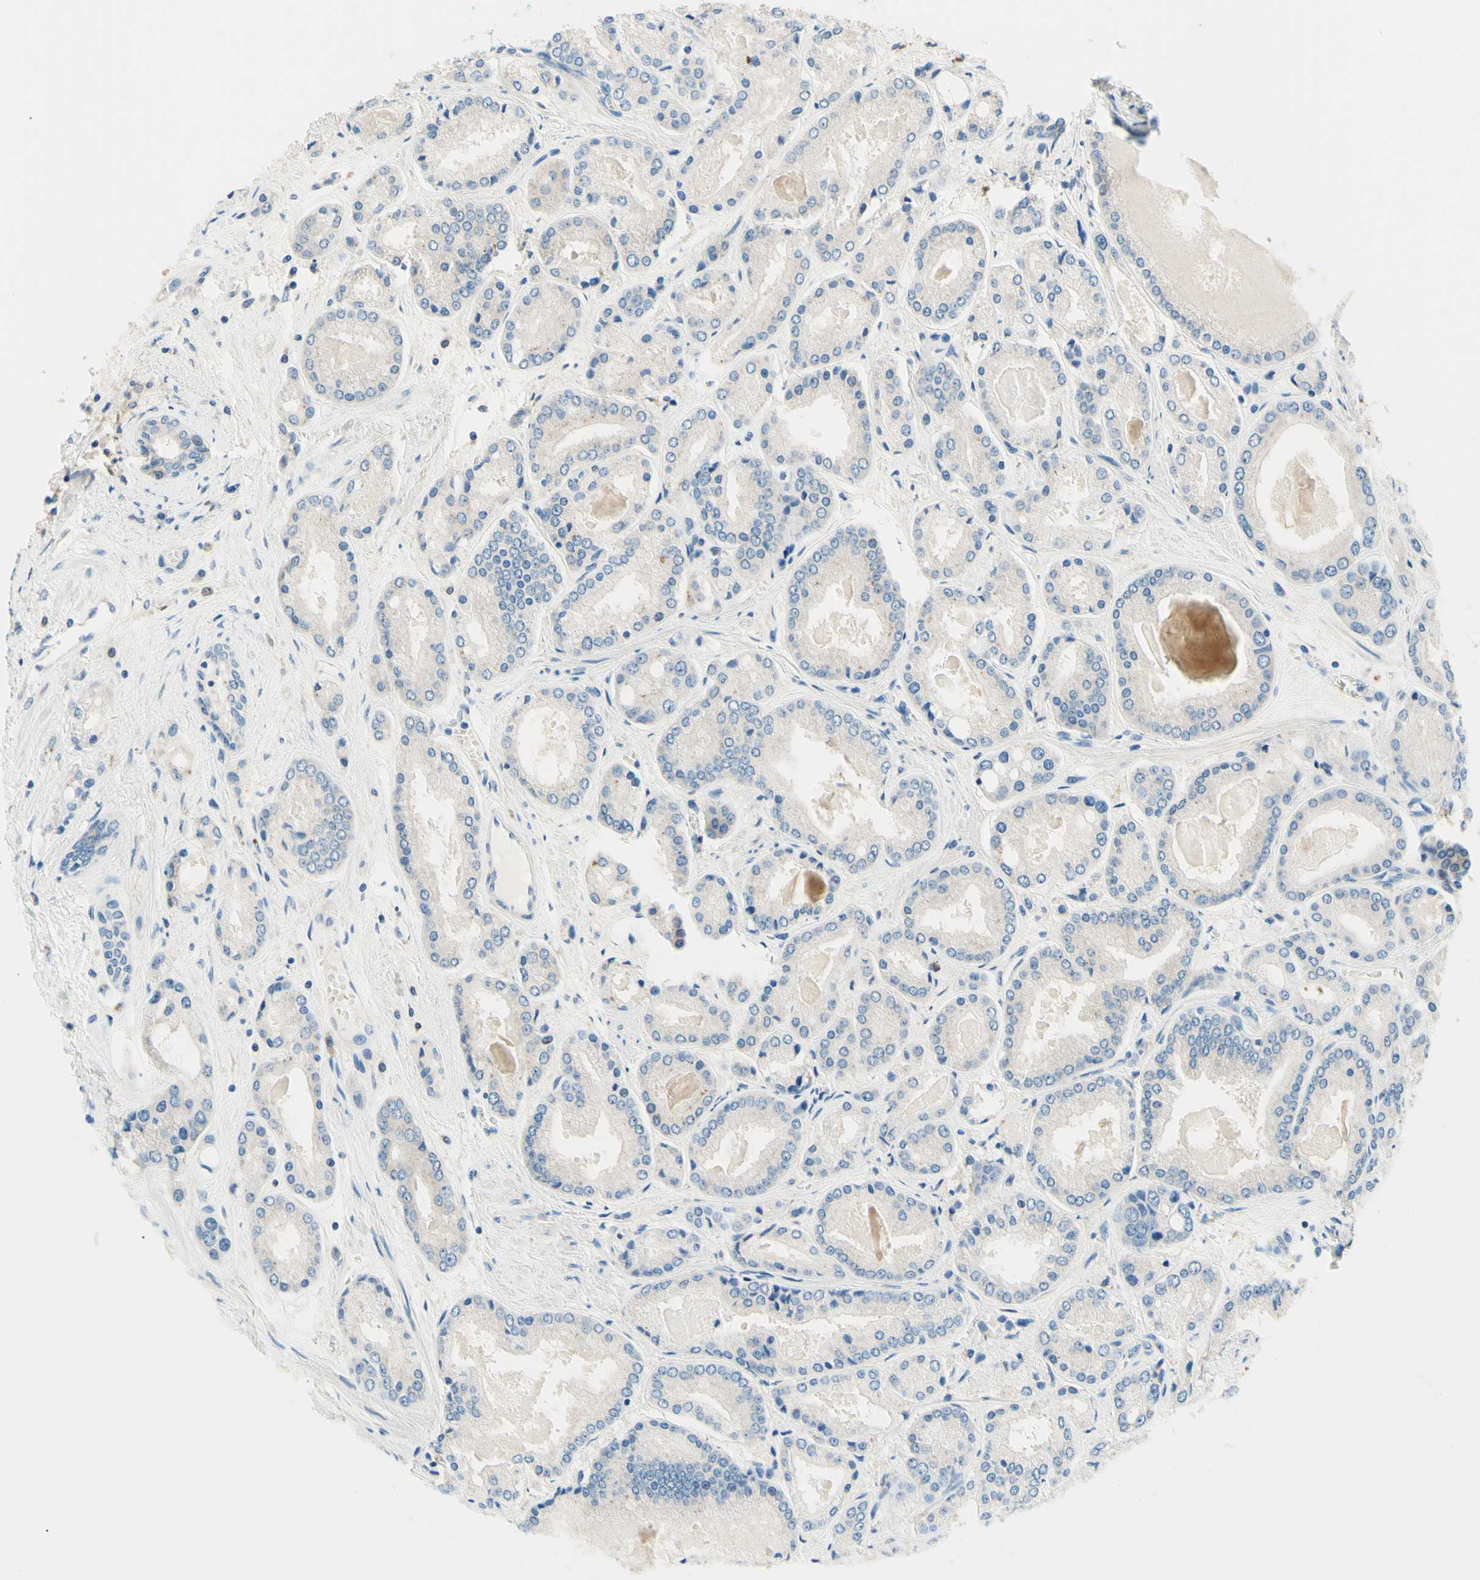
{"staining": {"intensity": "negative", "quantity": "none", "location": "none"}, "tissue": "prostate cancer", "cell_type": "Tumor cells", "image_type": "cancer", "snomed": [{"axis": "morphology", "description": "Adenocarcinoma, High grade"}, {"axis": "topography", "description": "Prostate"}], "caption": "Human prostate cancer stained for a protein using IHC exhibits no staining in tumor cells.", "gene": "SIGLEC9", "patient": {"sex": "male", "age": 59}}